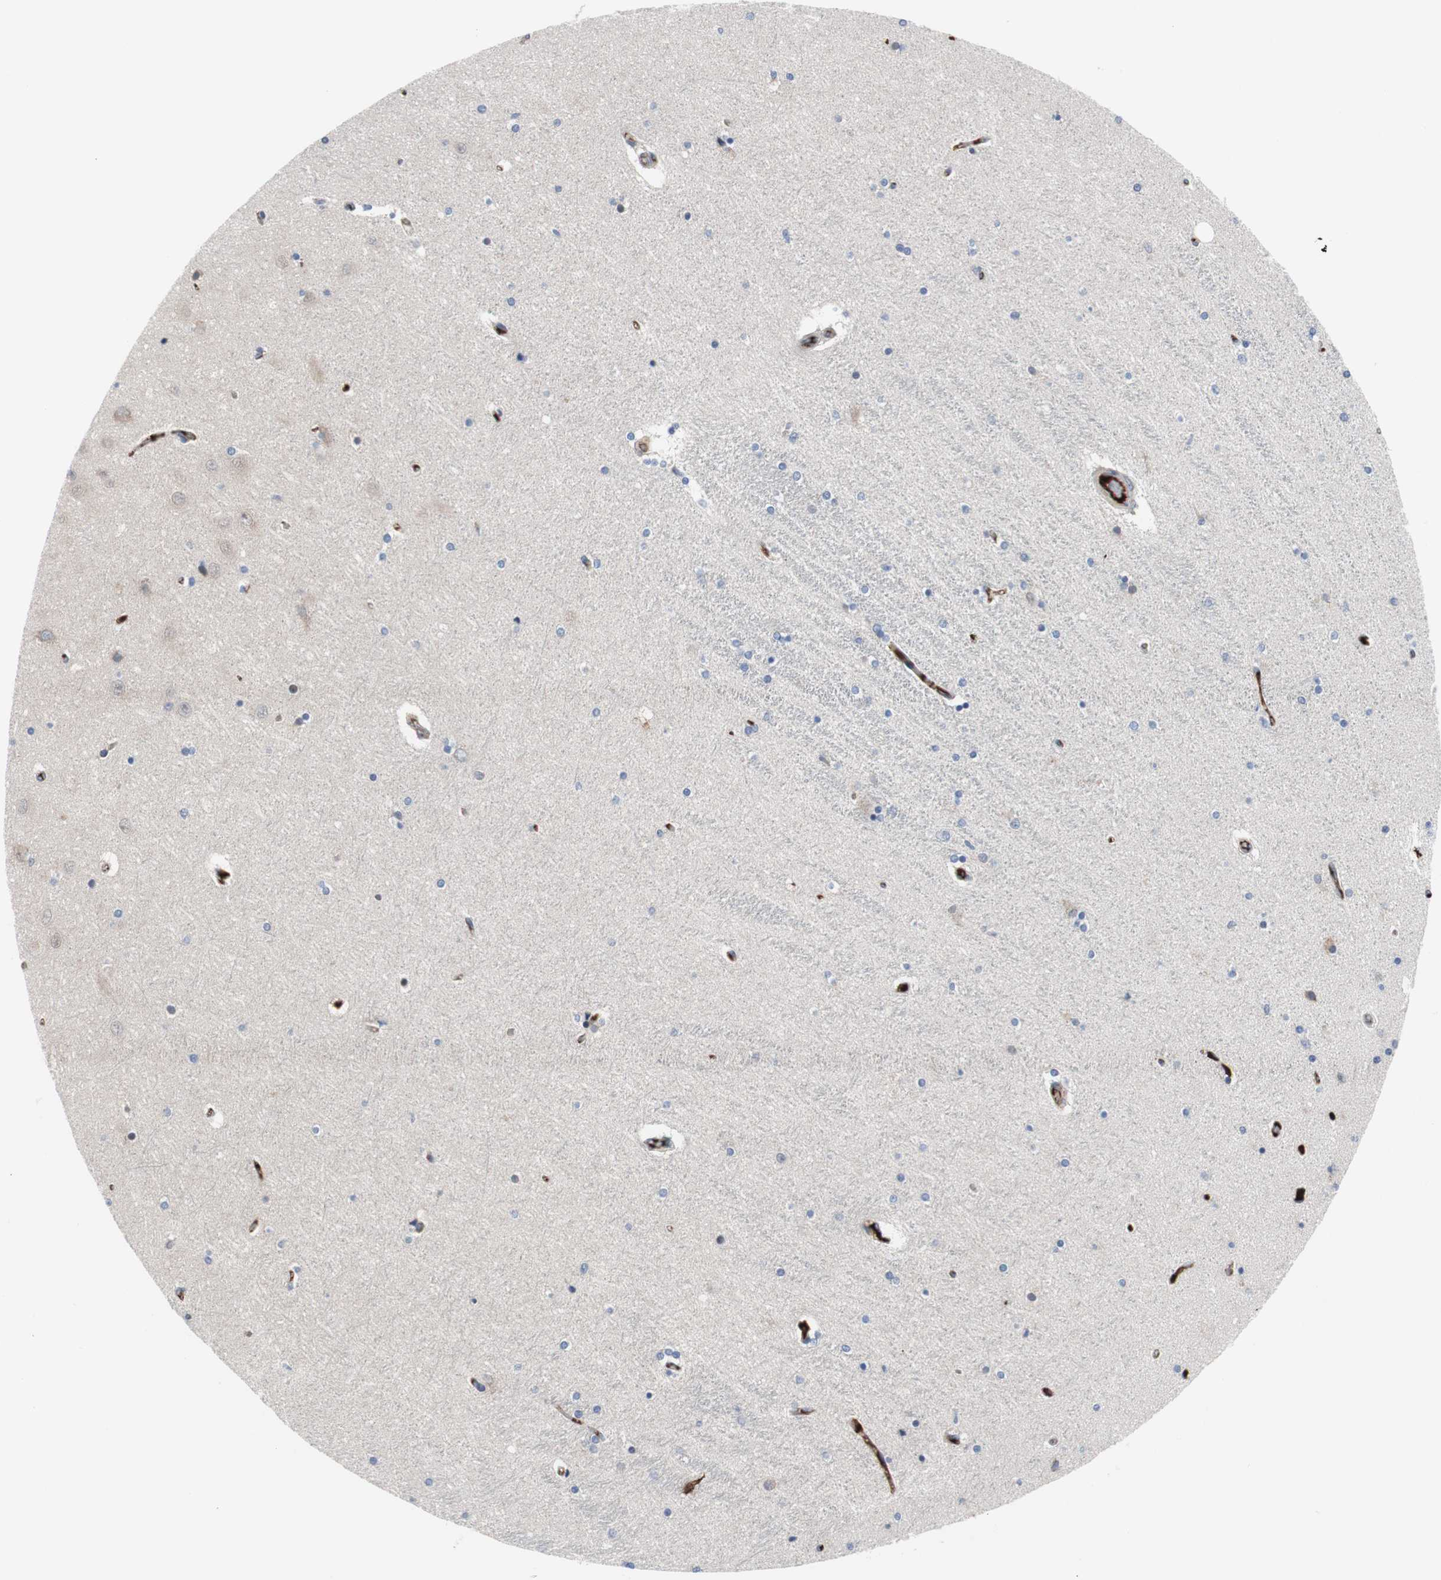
{"staining": {"intensity": "negative", "quantity": "none", "location": "none"}, "tissue": "hippocampus", "cell_type": "Glial cells", "image_type": "normal", "snomed": [{"axis": "morphology", "description": "Normal tissue, NOS"}, {"axis": "topography", "description": "Hippocampus"}], "caption": "IHC photomicrograph of benign hippocampus: human hippocampus stained with DAB (3,3'-diaminobenzidine) exhibits no significant protein staining in glial cells.", "gene": "KANSL1", "patient": {"sex": "female", "age": 54}}